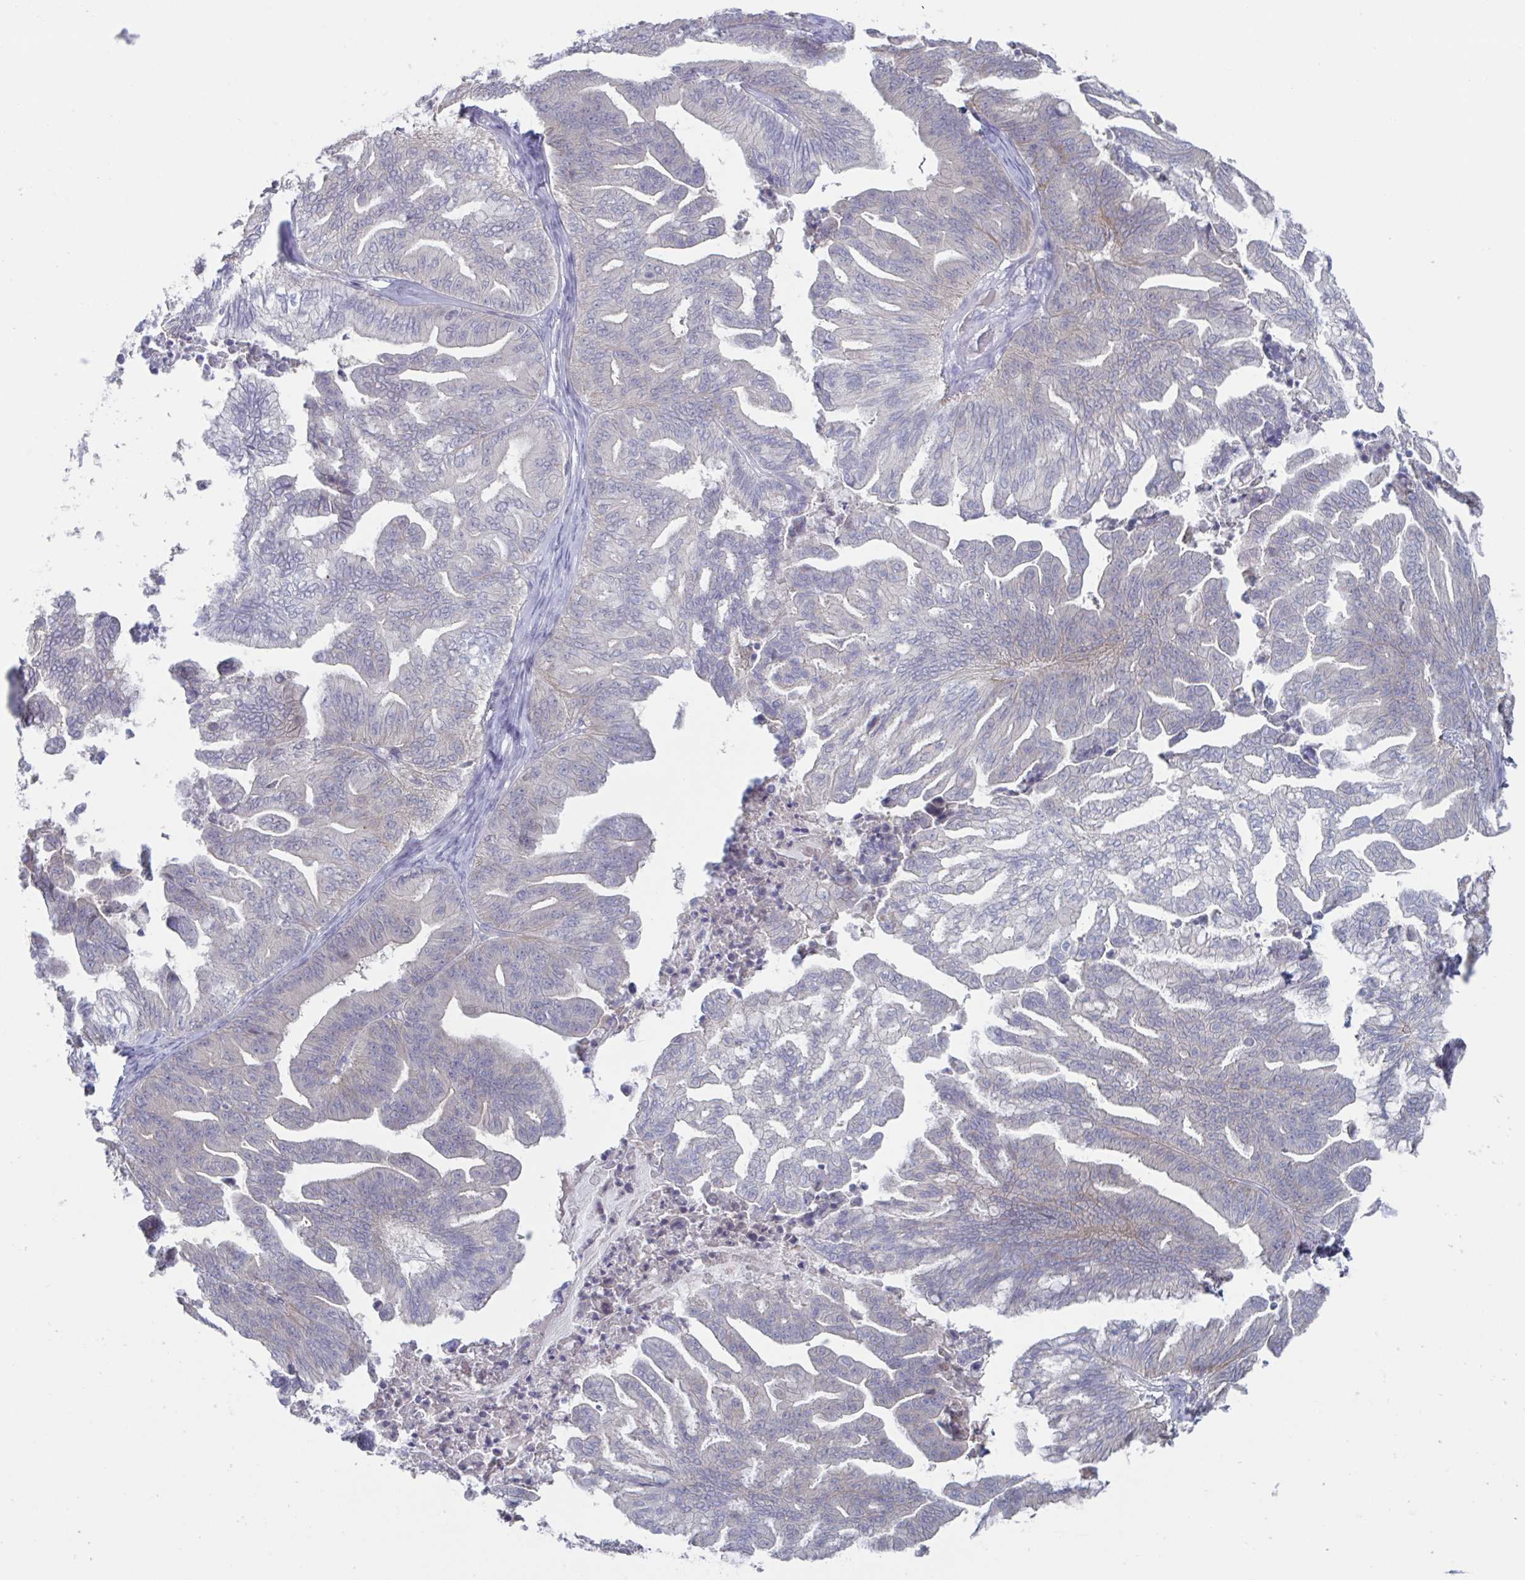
{"staining": {"intensity": "weak", "quantity": "<25%", "location": "cytoplasmic/membranous"}, "tissue": "ovarian cancer", "cell_type": "Tumor cells", "image_type": "cancer", "snomed": [{"axis": "morphology", "description": "Cystadenocarcinoma, mucinous, NOS"}, {"axis": "topography", "description": "Ovary"}], "caption": "Immunohistochemistry (IHC) of human mucinous cystadenocarcinoma (ovarian) shows no positivity in tumor cells.", "gene": "STK26", "patient": {"sex": "female", "age": 67}}